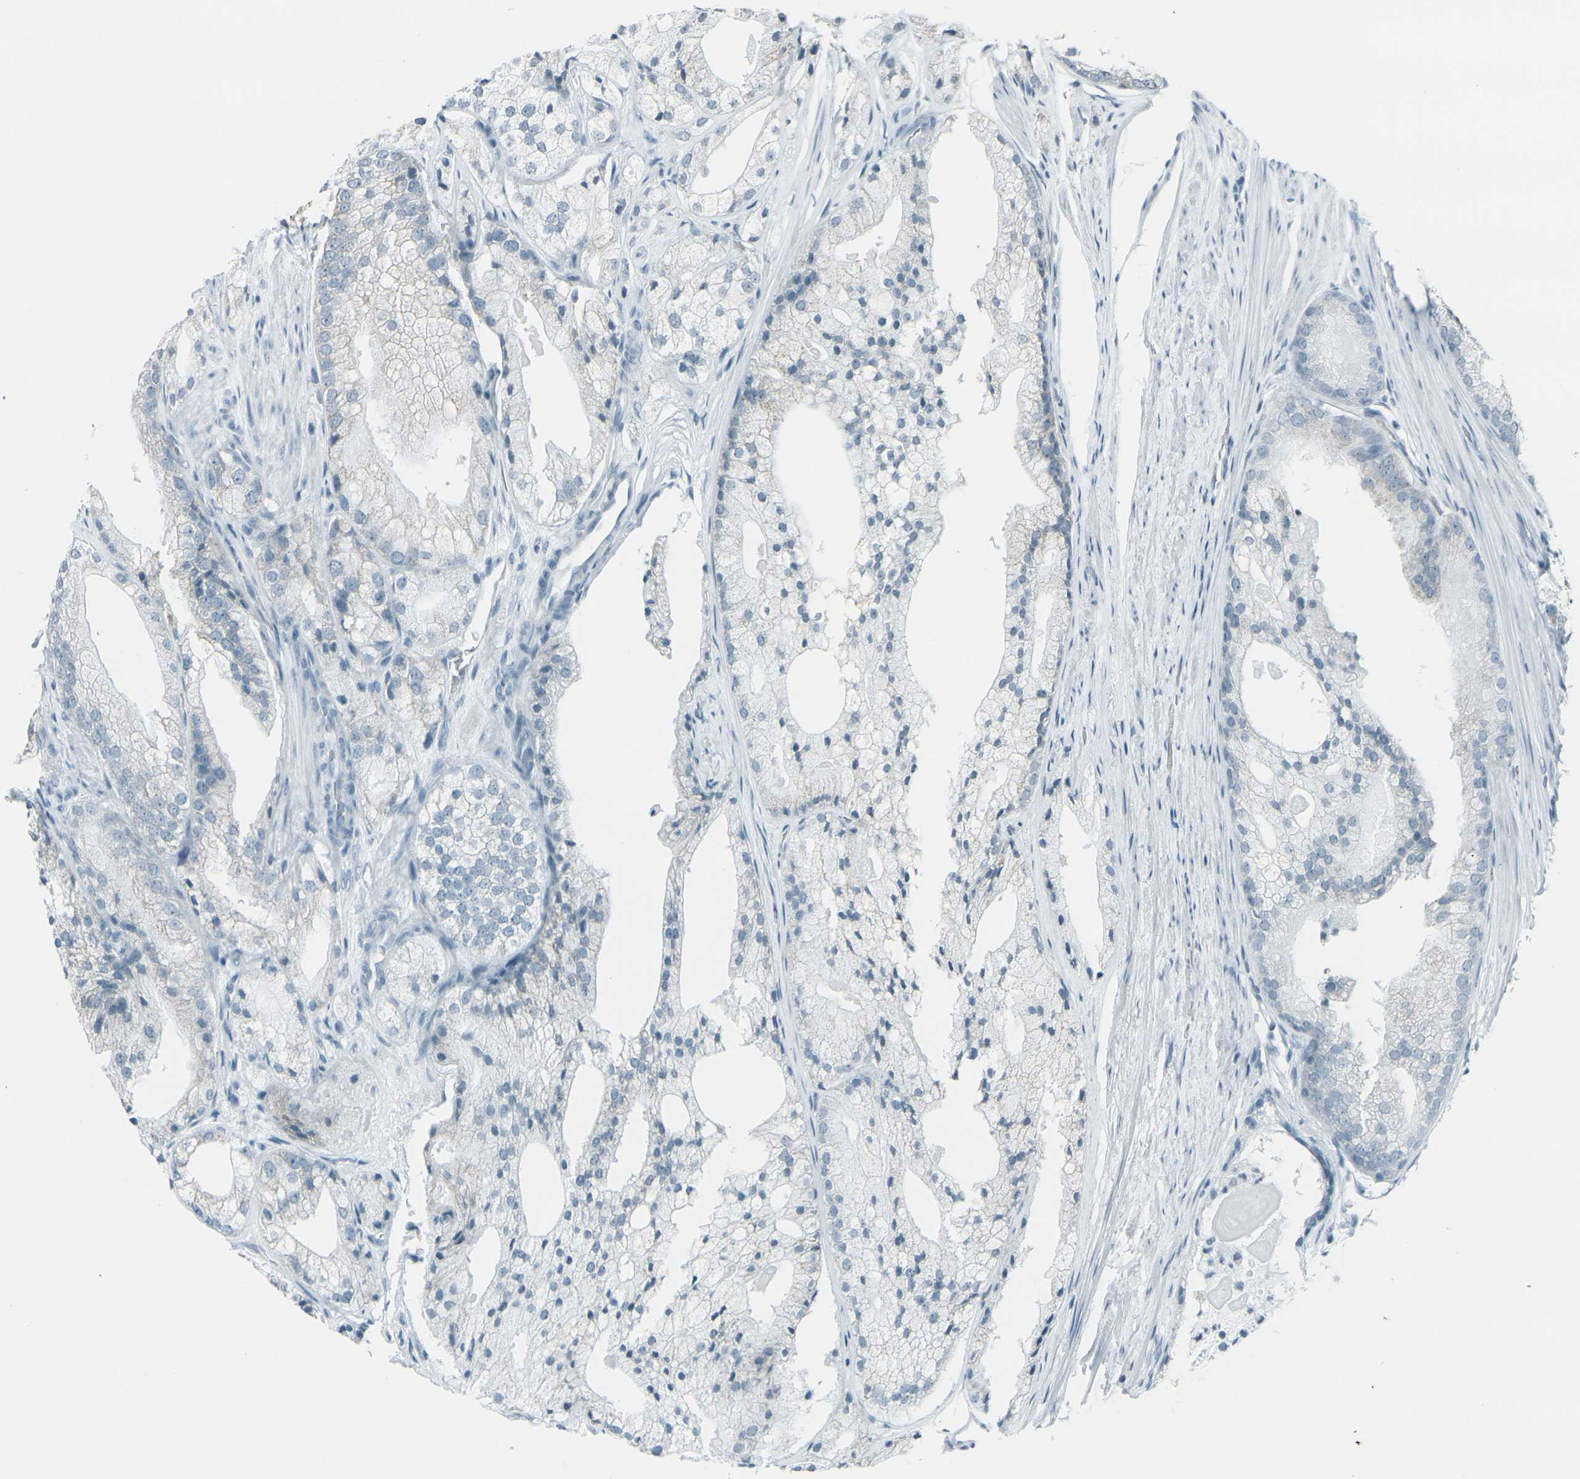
{"staining": {"intensity": "negative", "quantity": "none", "location": "none"}, "tissue": "prostate cancer", "cell_type": "Tumor cells", "image_type": "cancer", "snomed": [{"axis": "morphology", "description": "Adenocarcinoma, Low grade"}, {"axis": "topography", "description": "Prostate"}], "caption": "Tumor cells show no significant expression in low-grade adenocarcinoma (prostate).", "gene": "H2BC1", "patient": {"sex": "male", "age": 69}}